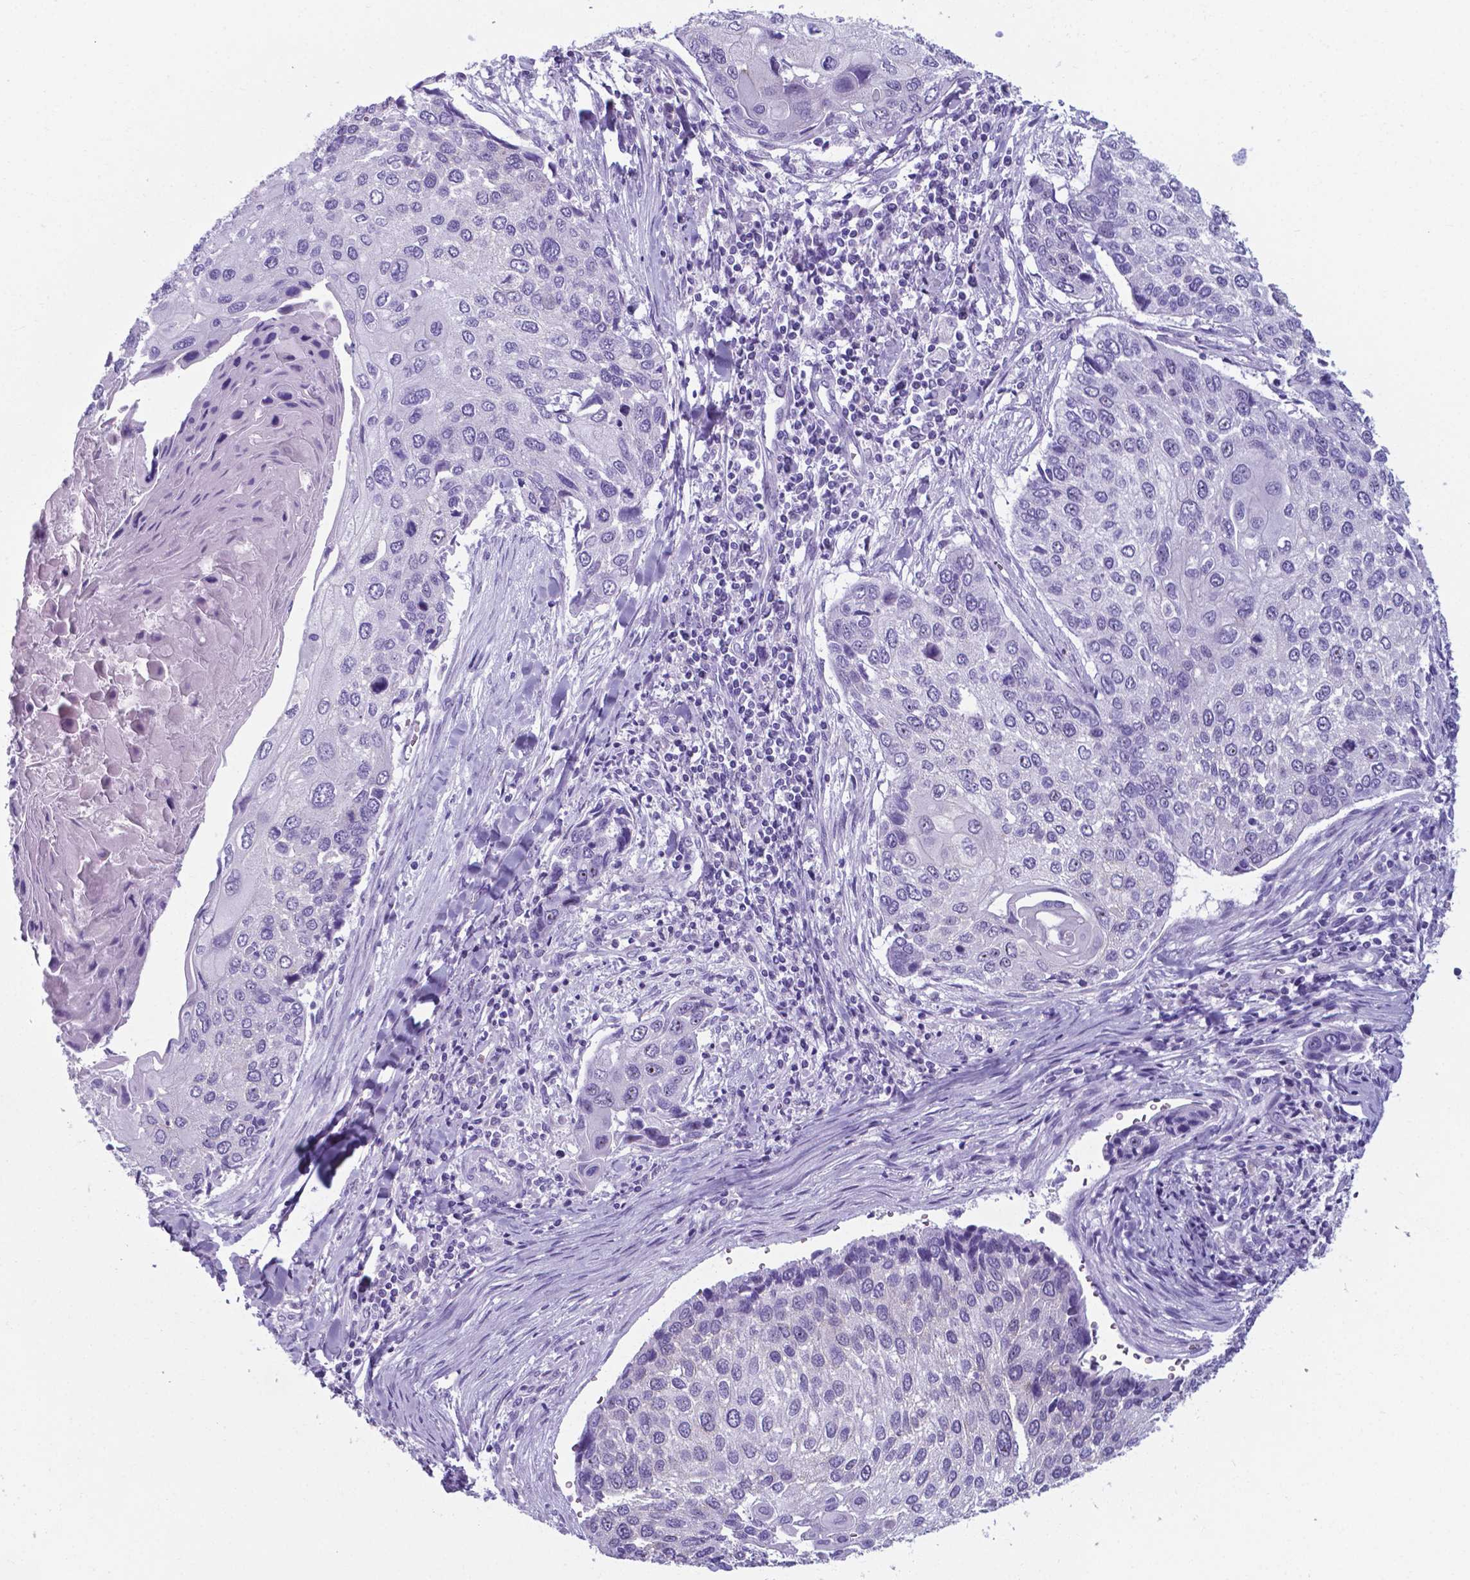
{"staining": {"intensity": "negative", "quantity": "none", "location": "none"}, "tissue": "lung cancer", "cell_type": "Tumor cells", "image_type": "cancer", "snomed": [{"axis": "morphology", "description": "Squamous cell carcinoma, NOS"}, {"axis": "morphology", "description": "Squamous cell carcinoma, metastatic, NOS"}, {"axis": "topography", "description": "Lung"}], "caption": "Immunohistochemistry (IHC) photomicrograph of neoplastic tissue: lung cancer (metastatic squamous cell carcinoma) stained with DAB shows no significant protein expression in tumor cells.", "gene": "AP5B1", "patient": {"sex": "male", "age": 63}}